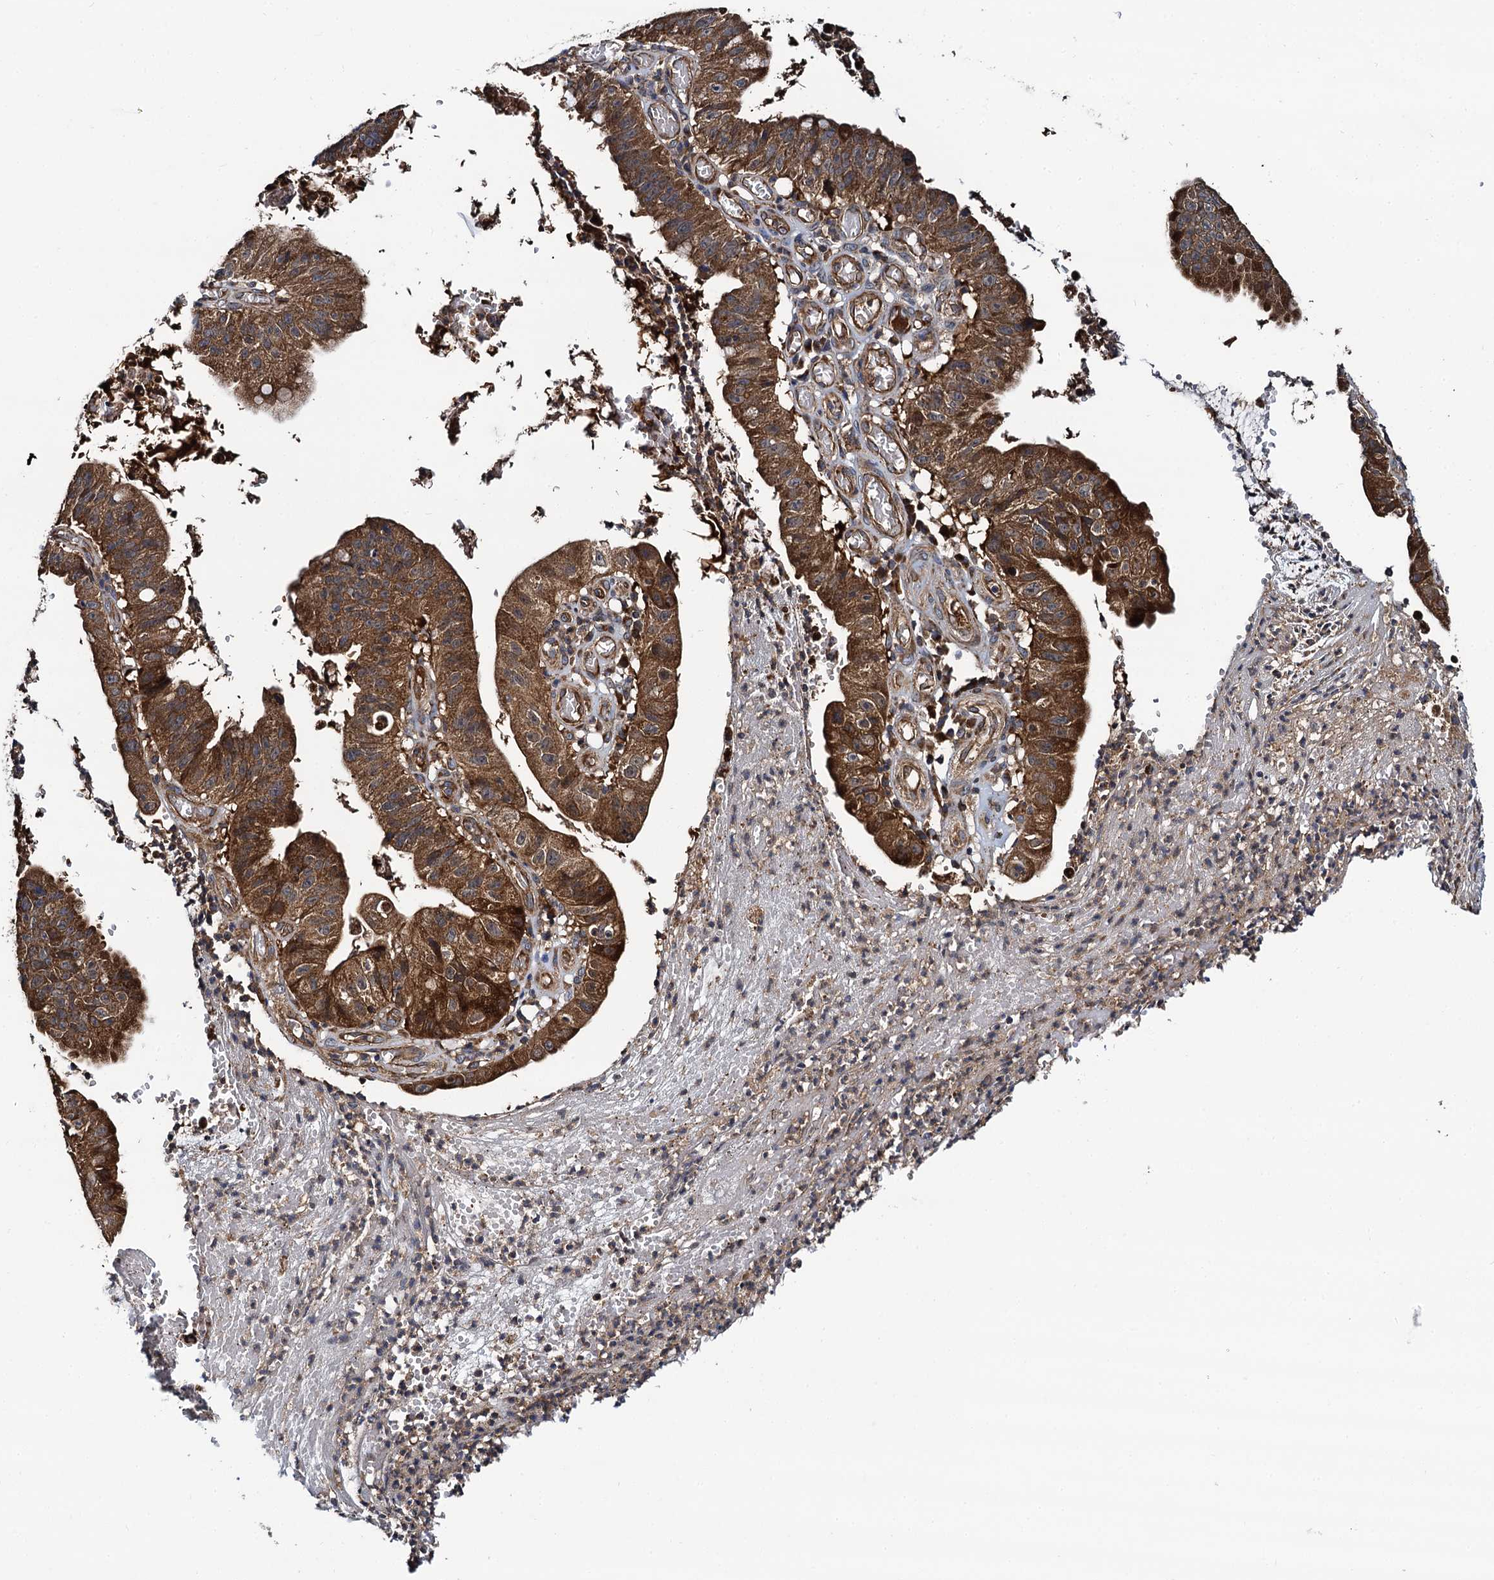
{"staining": {"intensity": "strong", "quantity": ">75%", "location": "cytoplasmic/membranous"}, "tissue": "stomach cancer", "cell_type": "Tumor cells", "image_type": "cancer", "snomed": [{"axis": "morphology", "description": "Adenocarcinoma, NOS"}, {"axis": "topography", "description": "Stomach"}], "caption": "DAB immunohistochemical staining of stomach adenocarcinoma shows strong cytoplasmic/membranous protein positivity in about >75% of tumor cells.", "gene": "NEK1", "patient": {"sex": "male", "age": 59}}